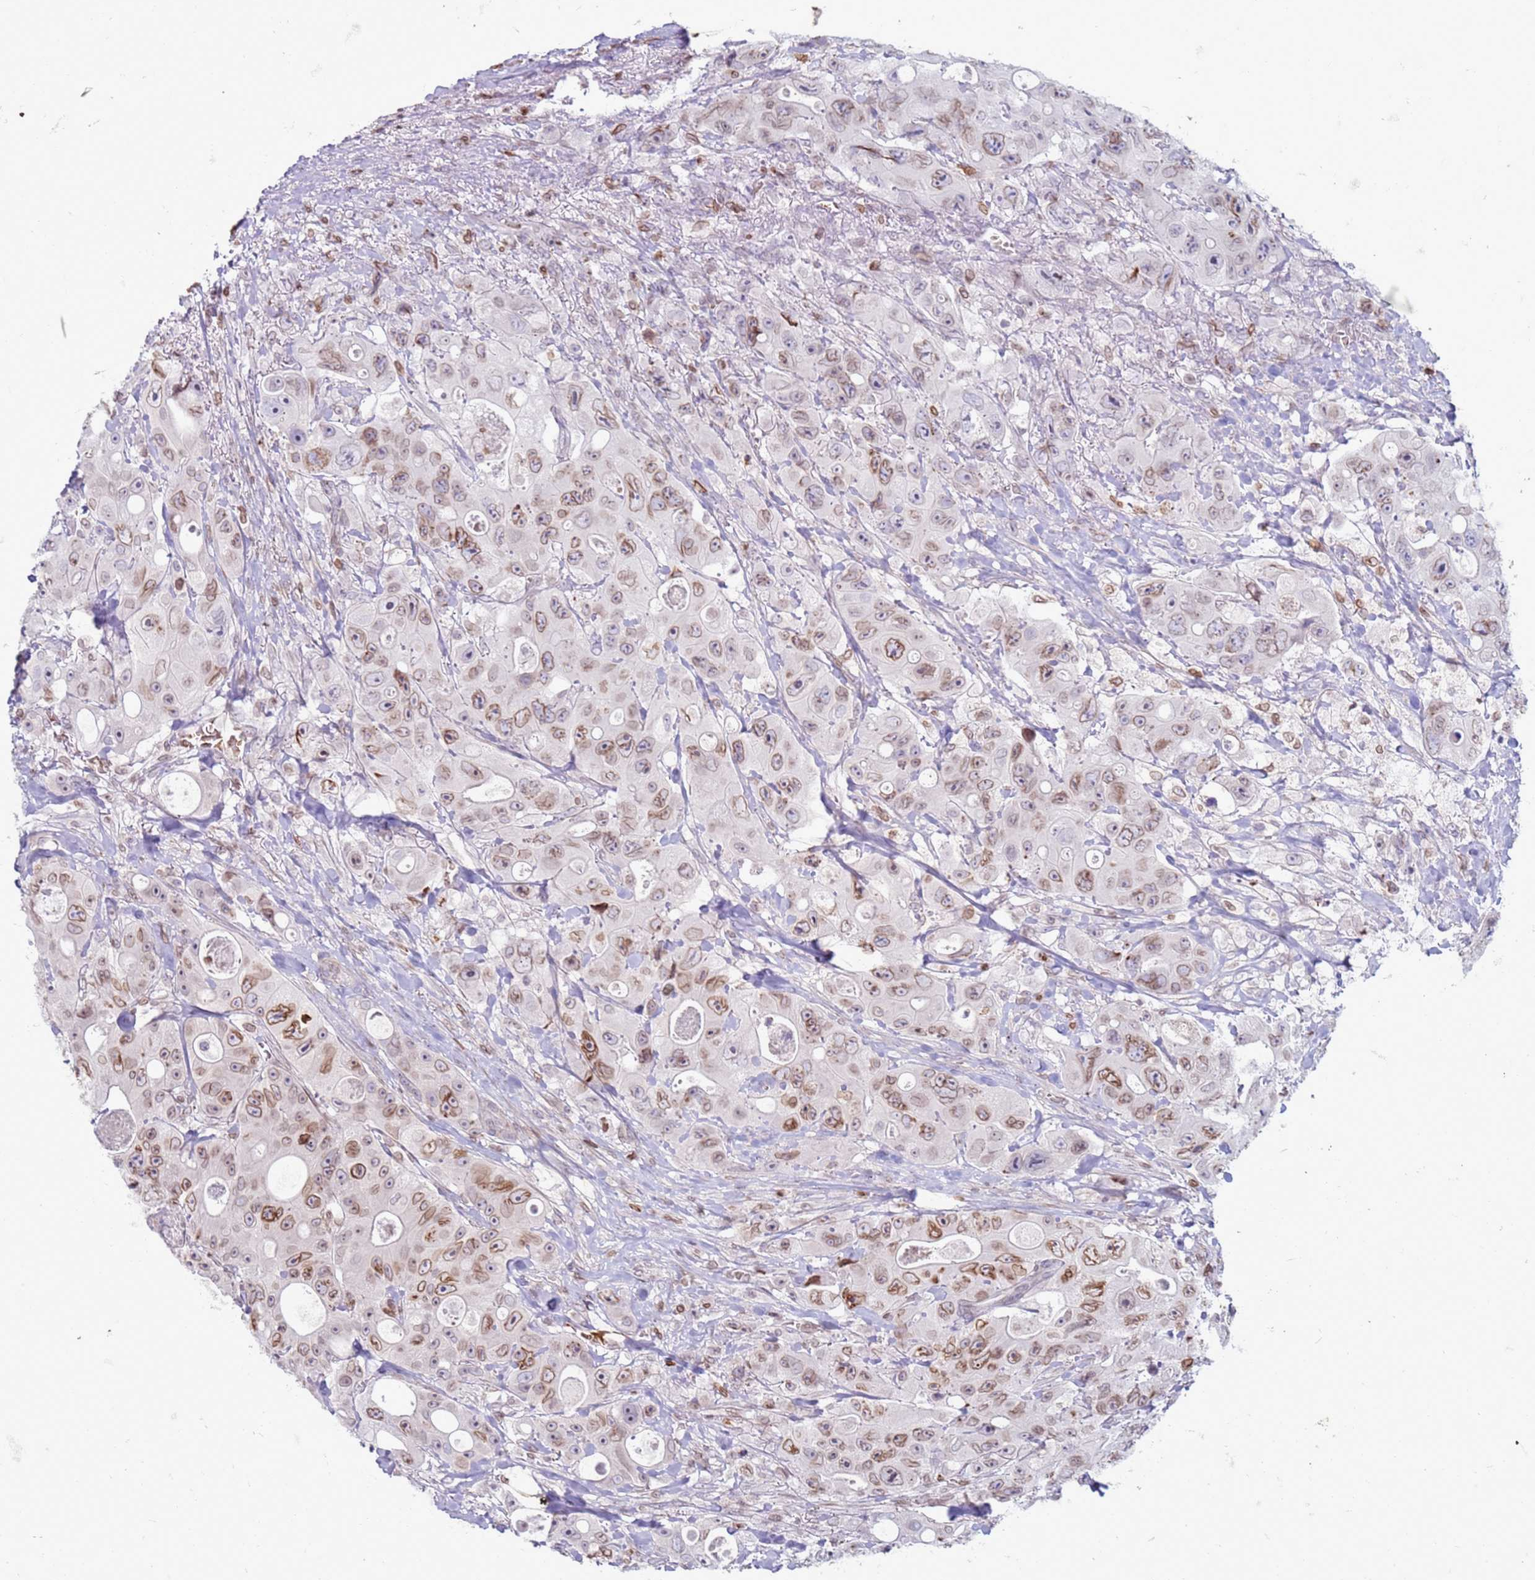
{"staining": {"intensity": "moderate", "quantity": ">75%", "location": "cytoplasmic/membranous,nuclear"}, "tissue": "colorectal cancer", "cell_type": "Tumor cells", "image_type": "cancer", "snomed": [{"axis": "morphology", "description": "Adenocarcinoma, NOS"}, {"axis": "topography", "description": "Colon"}], "caption": "DAB (3,3'-diaminobenzidine) immunohistochemical staining of colorectal cancer (adenocarcinoma) demonstrates moderate cytoplasmic/membranous and nuclear protein positivity in about >75% of tumor cells.", "gene": "METTL25B", "patient": {"sex": "female", "age": 46}}